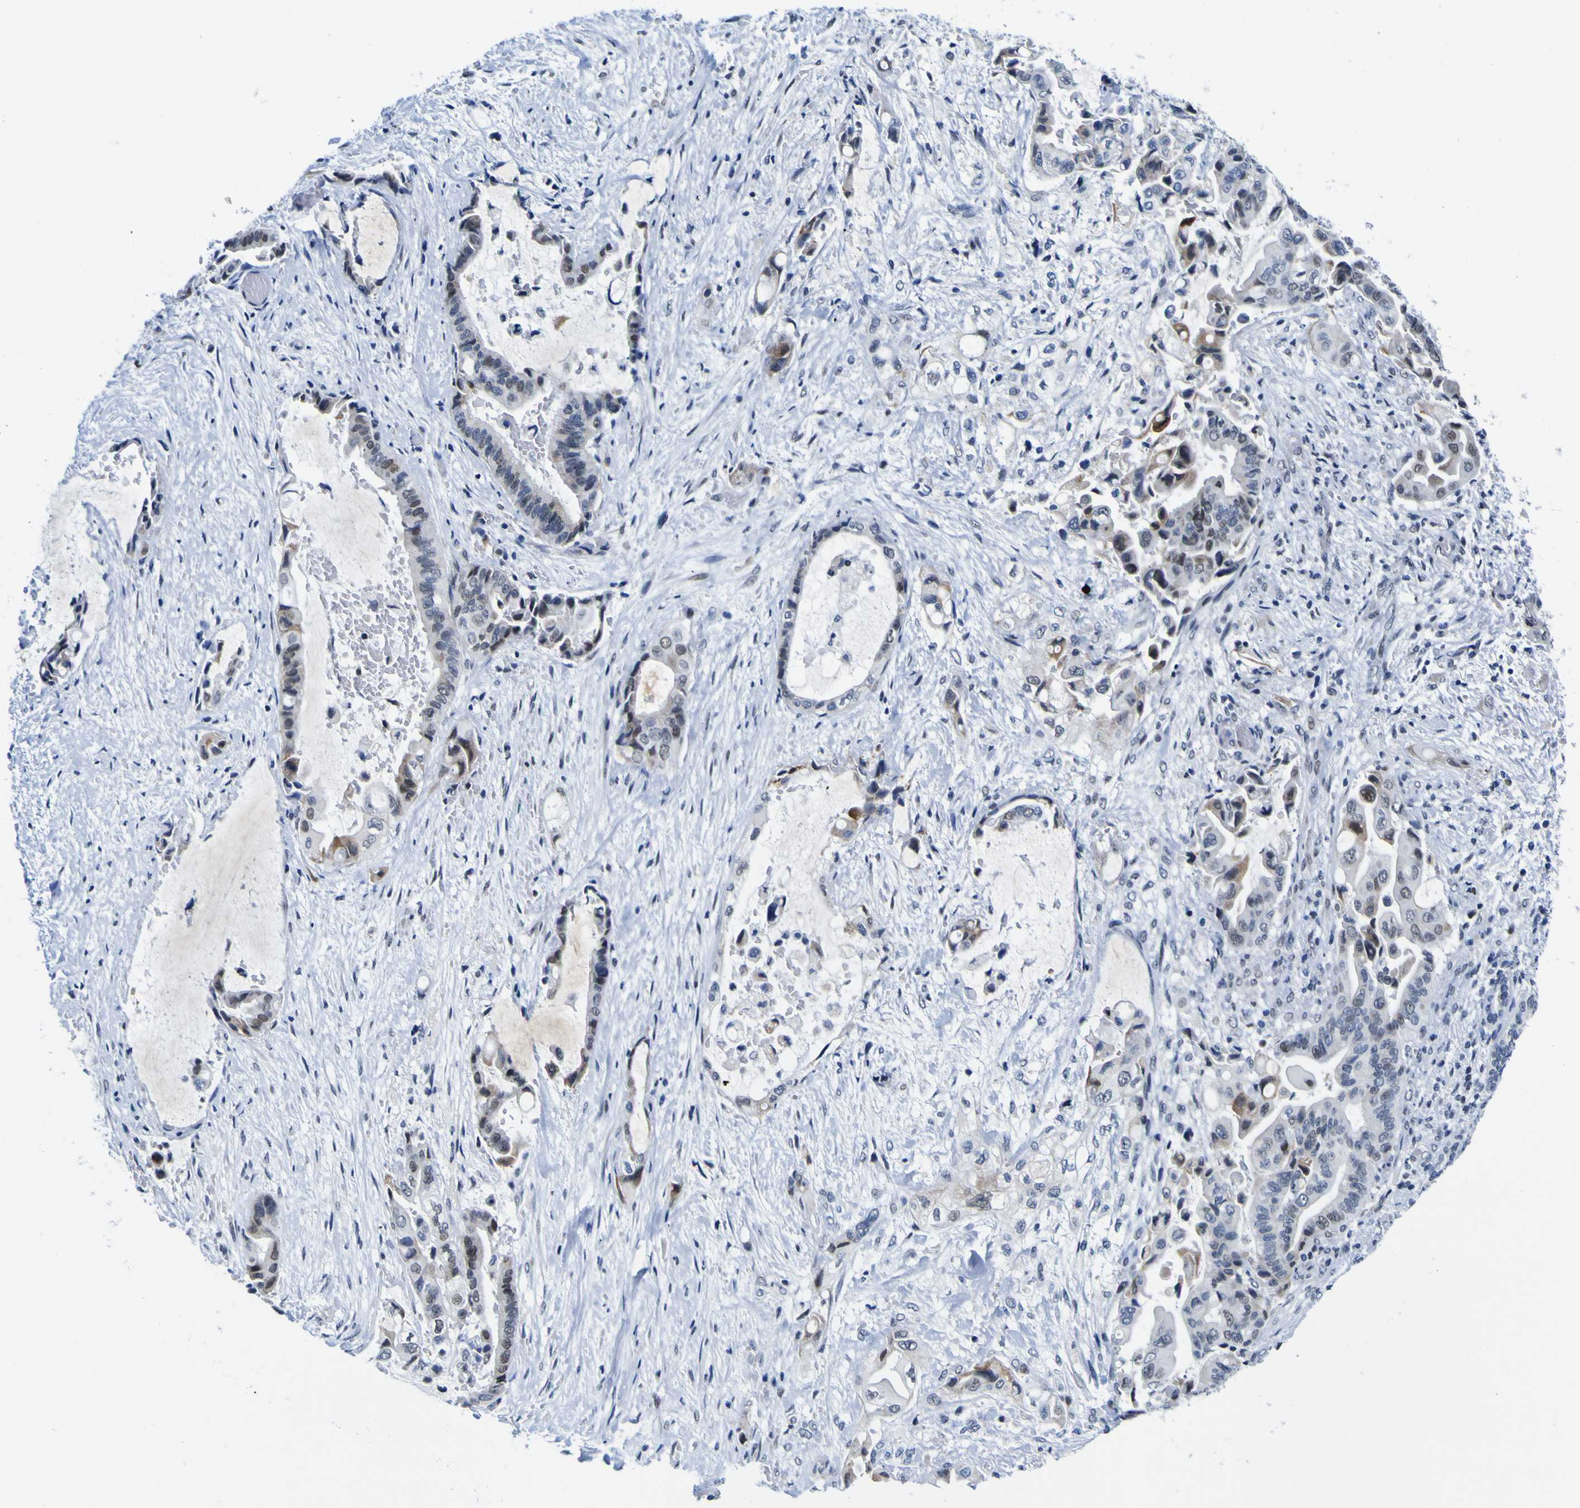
{"staining": {"intensity": "weak", "quantity": "25%-75%", "location": "cytoplasmic/membranous,nuclear"}, "tissue": "liver cancer", "cell_type": "Tumor cells", "image_type": "cancer", "snomed": [{"axis": "morphology", "description": "Cholangiocarcinoma"}, {"axis": "topography", "description": "Liver"}], "caption": "A high-resolution photomicrograph shows immunohistochemistry (IHC) staining of cholangiocarcinoma (liver), which demonstrates weak cytoplasmic/membranous and nuclear staining in approximately 25%-75% of tumor cells.", "gene": "MBD3", "patient": {"sex": "female", "age": 61}}